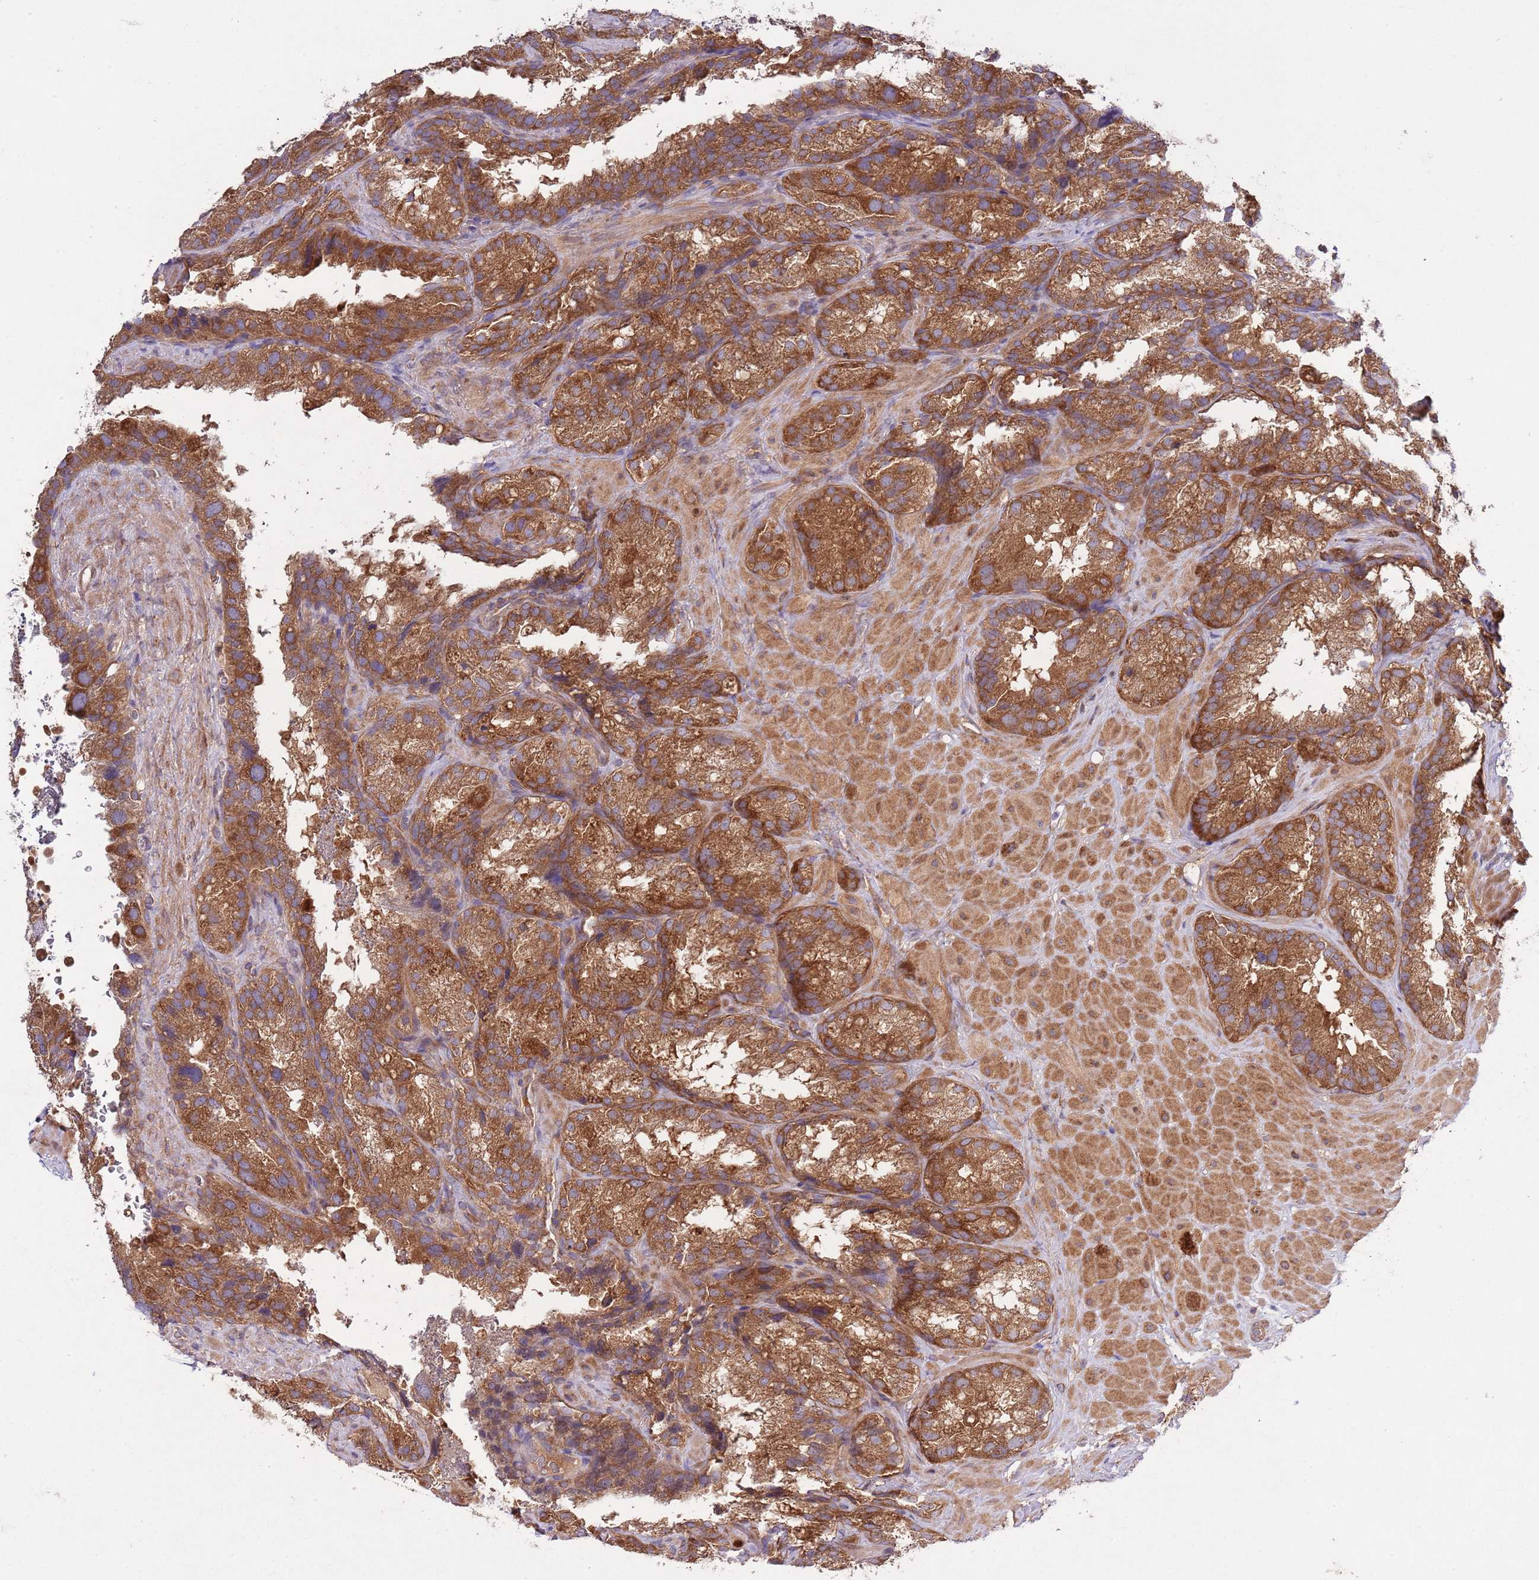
{"staining": {"intensity": "strong", "quantity": ">75%", "location": "cytoplasmic/membranous"}, "tissue": "seminal vesicle", "cell_type": "Glandular cells", "image_type": "normal", "snomed": [{"axis": "morphology", "description": "Normal tissue, NOS"}, {"axis": "topography", "description": "Seminal veicle"}], "caption": "A brown stain highlights strong cytoplasmic/membranous expression of a protein in glandular cells of unremarkable human seminal vesicle.", "gene": "MFNG", "patient": {"sex": "male", "age": 58}}